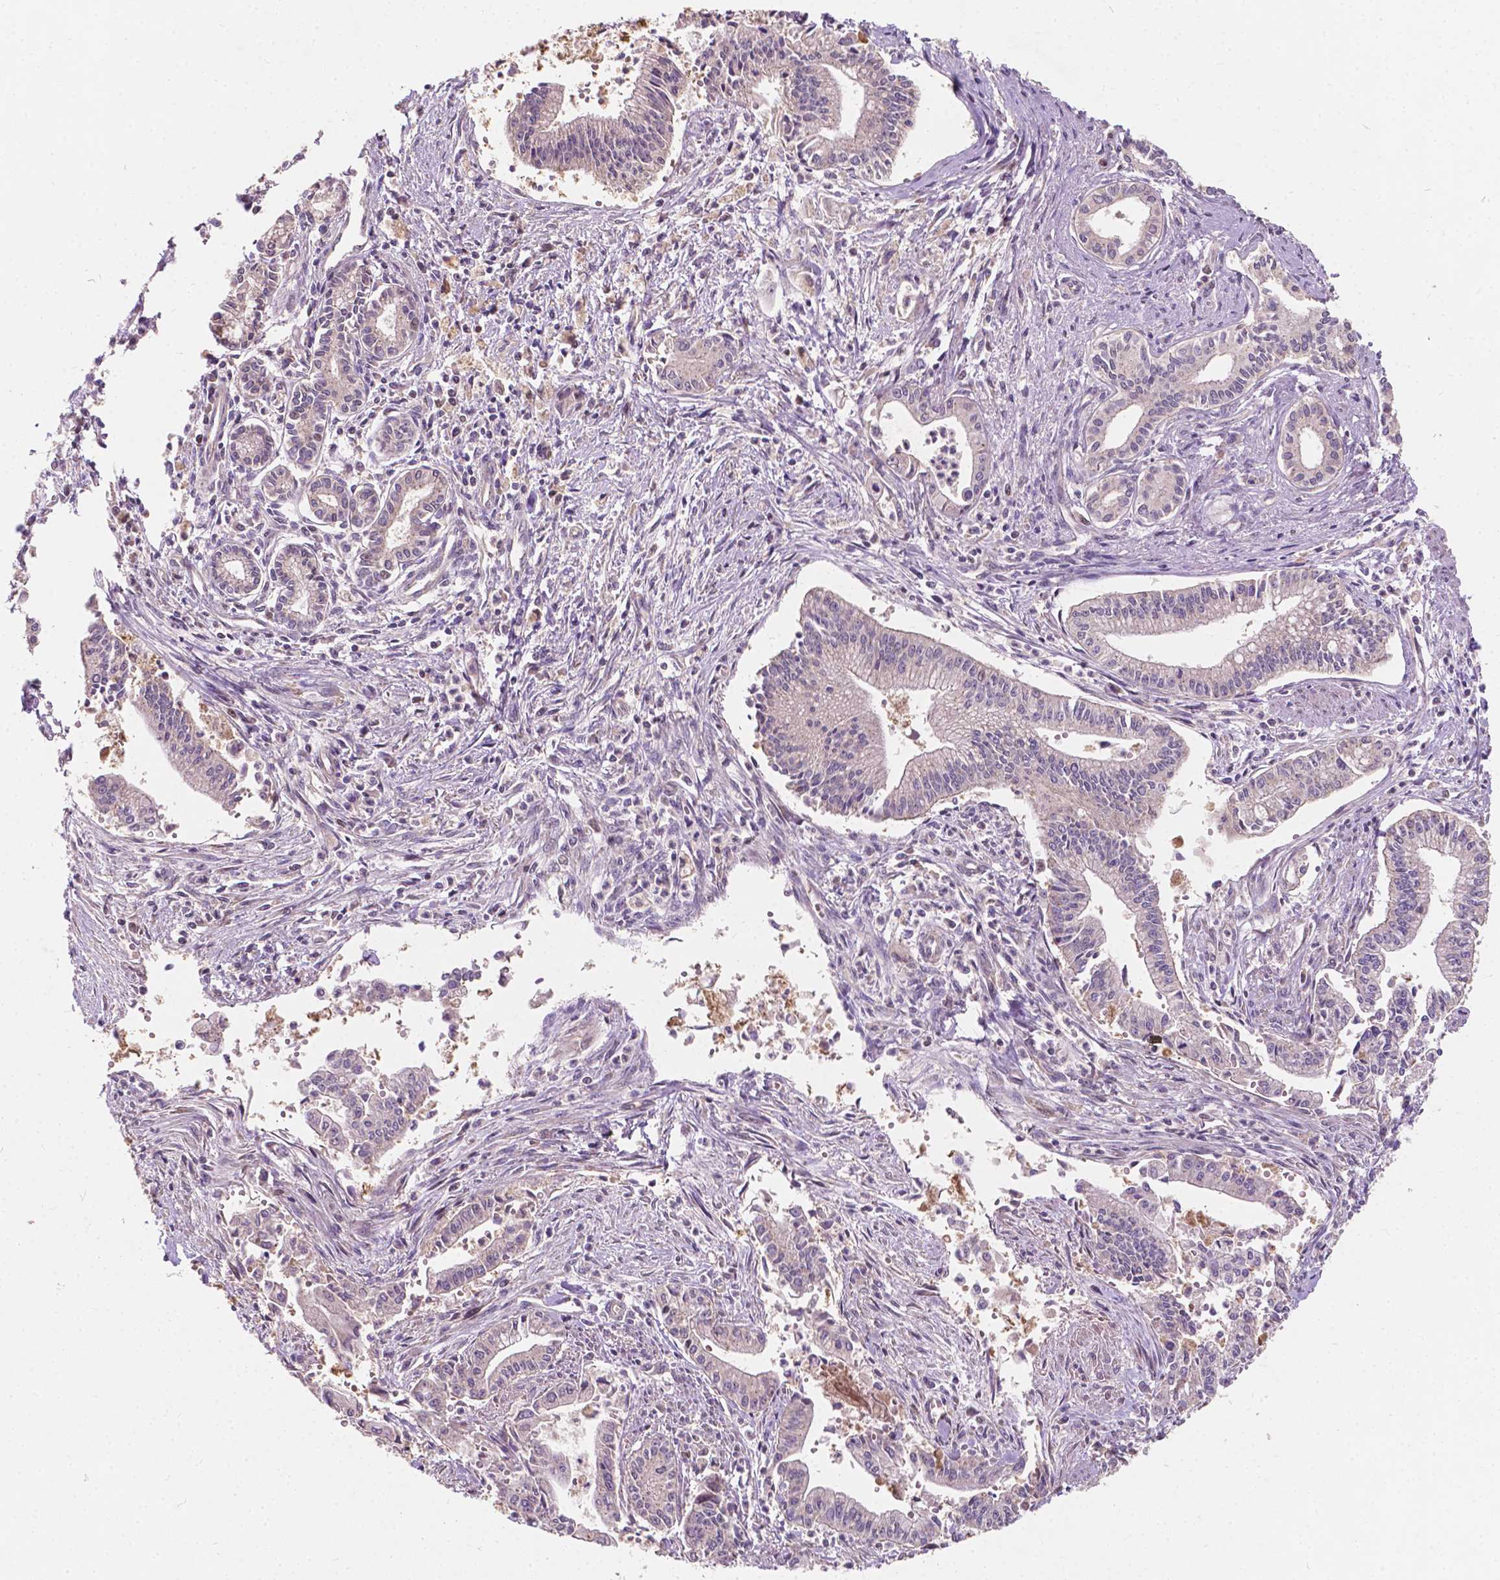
{"staining": {"intensity": "weak", "quantity": "<25%", "location": "cytoplasmic/membranous"}, "tissue": "pancreatic cancer", "cell_type": "Tumor cells", "image_type": "cancer", "snomed": [{"axis": "morphology", "description": "Adenocarcinoma, NOS"}, {"axis": "topography", "description": "Pancreas"}], "caption": "An IHC photomicrograph of adenocarcinoma (pancreatic) is shown. There is no staining in tumor cells of adenocarcinoma (pancreatic). (Brightfield microscopy of DAB immunohistochemistry (IHC) at high magnification).", "gene": "DUSP16", "patient": {"sex": "female", "age": 65}}